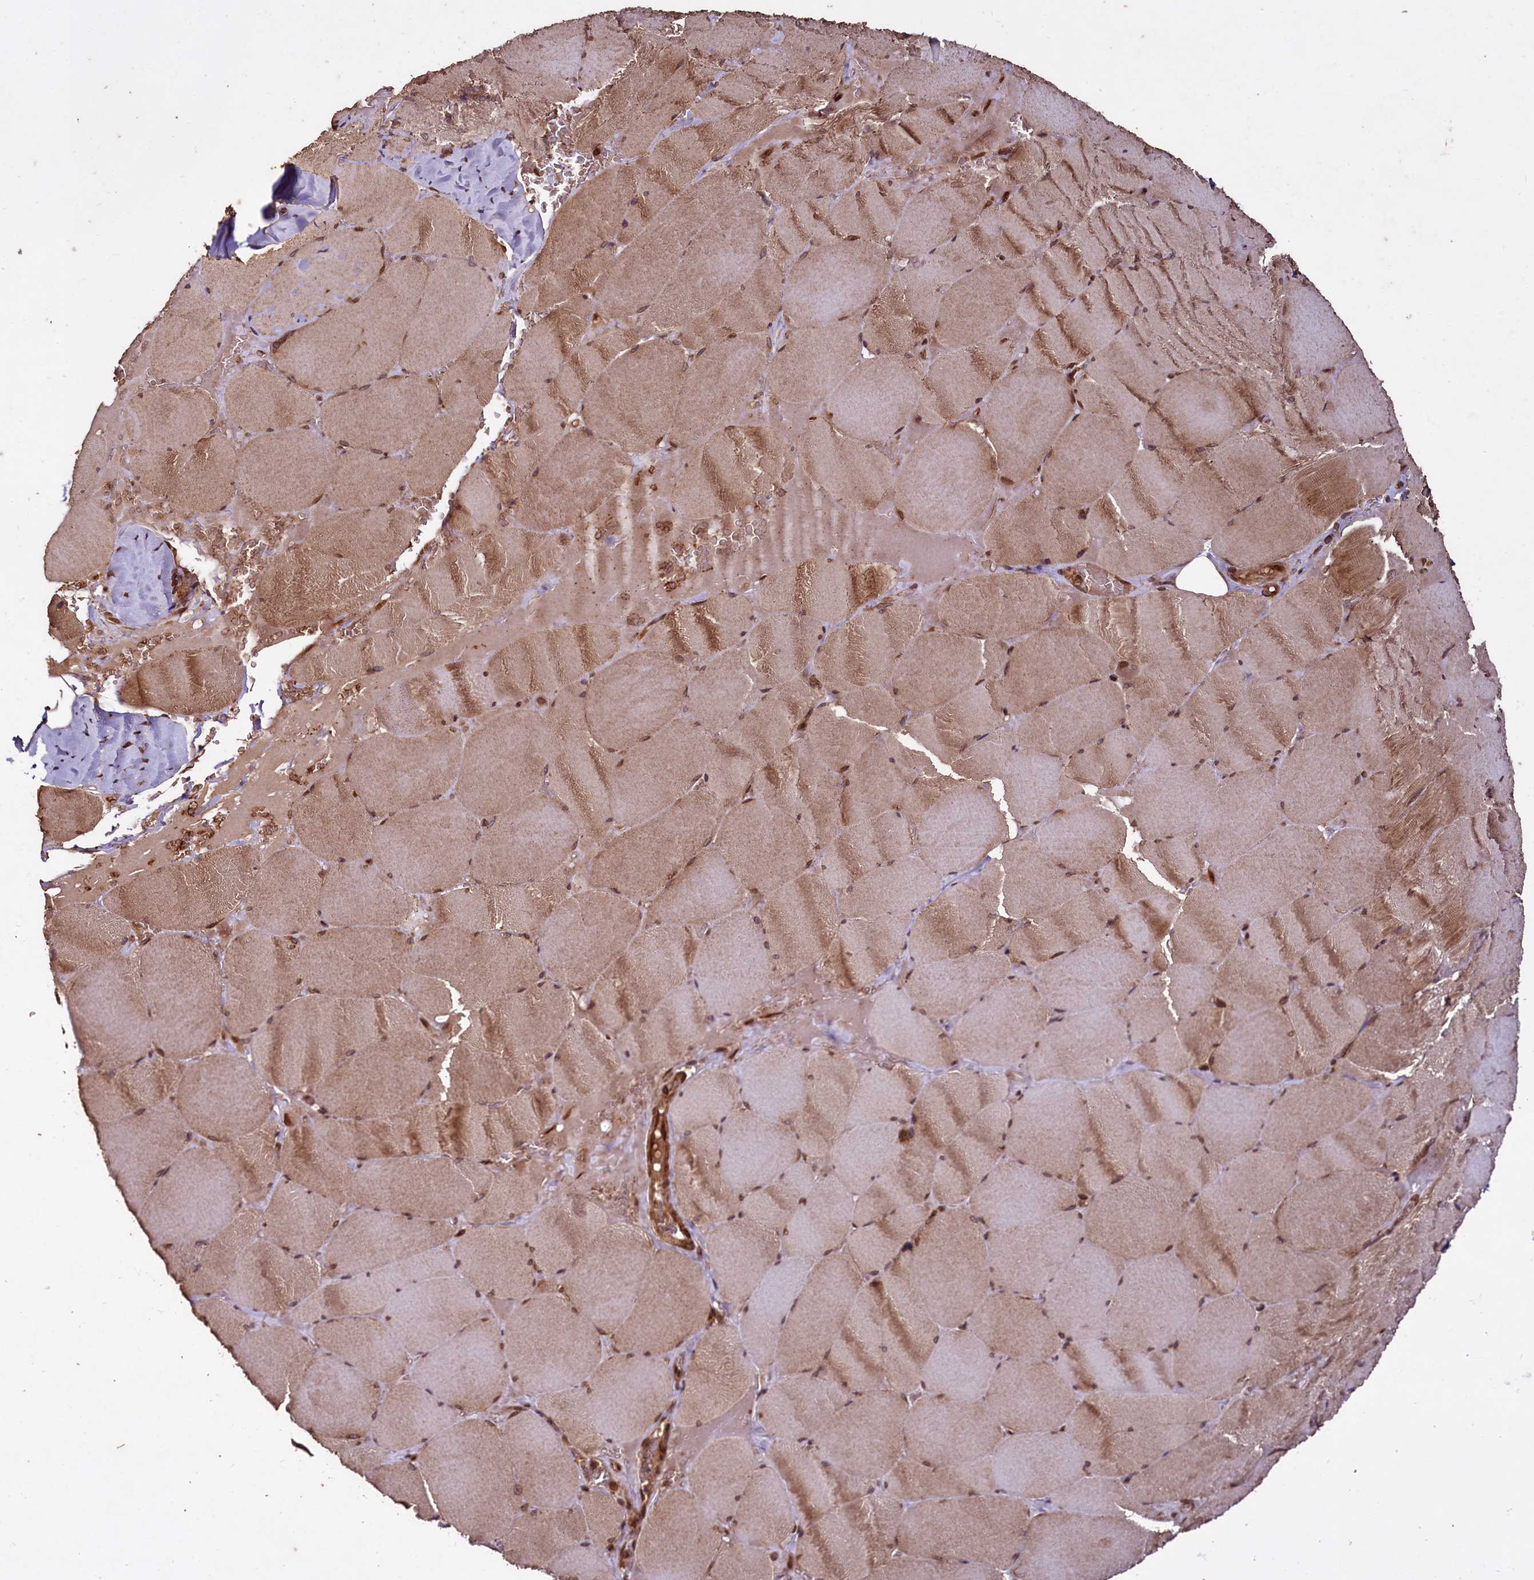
{"staining": {"intensity": "moderate", "quantity": ">75%", "location": "cytoplasmic/membranous,nuclear"}, "tissue": "skeletal muscle", "cell_type": "Myocytes", "image_type": "normal", "snomed": [{"axis": "morphology", "description": "Normal tissue, NOS"}, {"axis": "topography", "description": "Skeletal muscle"}, {"axis": "topography", "description": "Head-Neck"}], "caption": "The image shows staining of benign skeletal muscle, revealing moderate cytoplasmic/membranous,nuclear protein positivity (brown color) within myocytes. Using DAB (3,3'-diaminobenzidine) (brown) and hematoxylin (blue) stains, captured at high magnification using brightfield microscopy.", "gene": "DCP1B", "patient": {"sex": "male", "age": 66}}